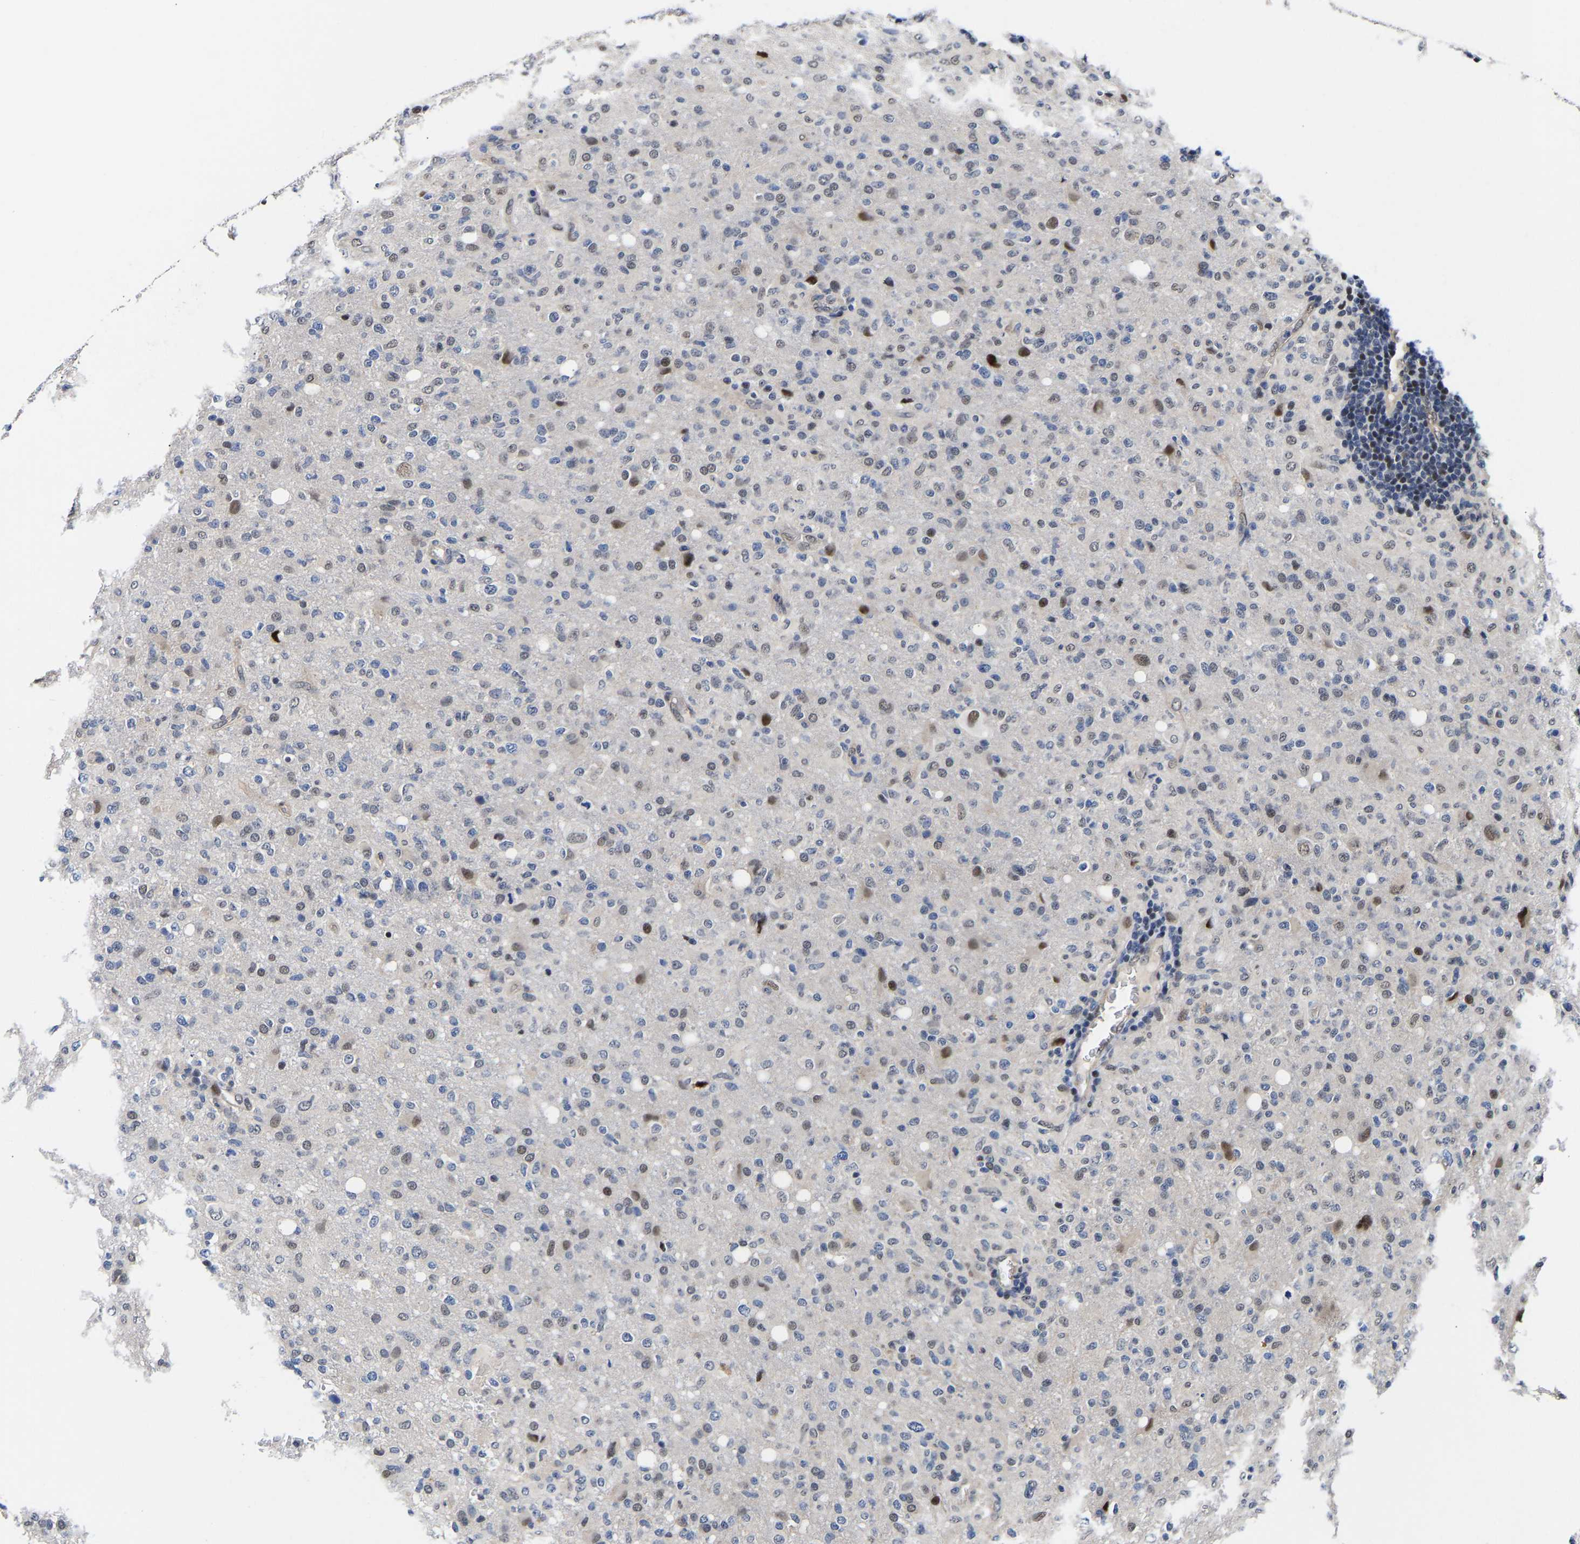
{"staining": {"intensity": "strong", "quantity": "<25%", "location": "nuclear"}, "tissue": "glioma", "cell_type": "Tumor cells", "image_type": "cancer", "snomed": [{"axis": "morphology", "description": "Glioma, malignant, High grade"}, {"axis": "topography", "description": "Brain"}], "caption": "Glioma was stained to show a protein in brown. There is medium levels of strong nuclear staining in about <25% of tumor cells. The protein is shown in brown color, while the nuclei are stained blue.", "gene": "PTRHD1", "patient": {"sex": "female", "age": 57}}